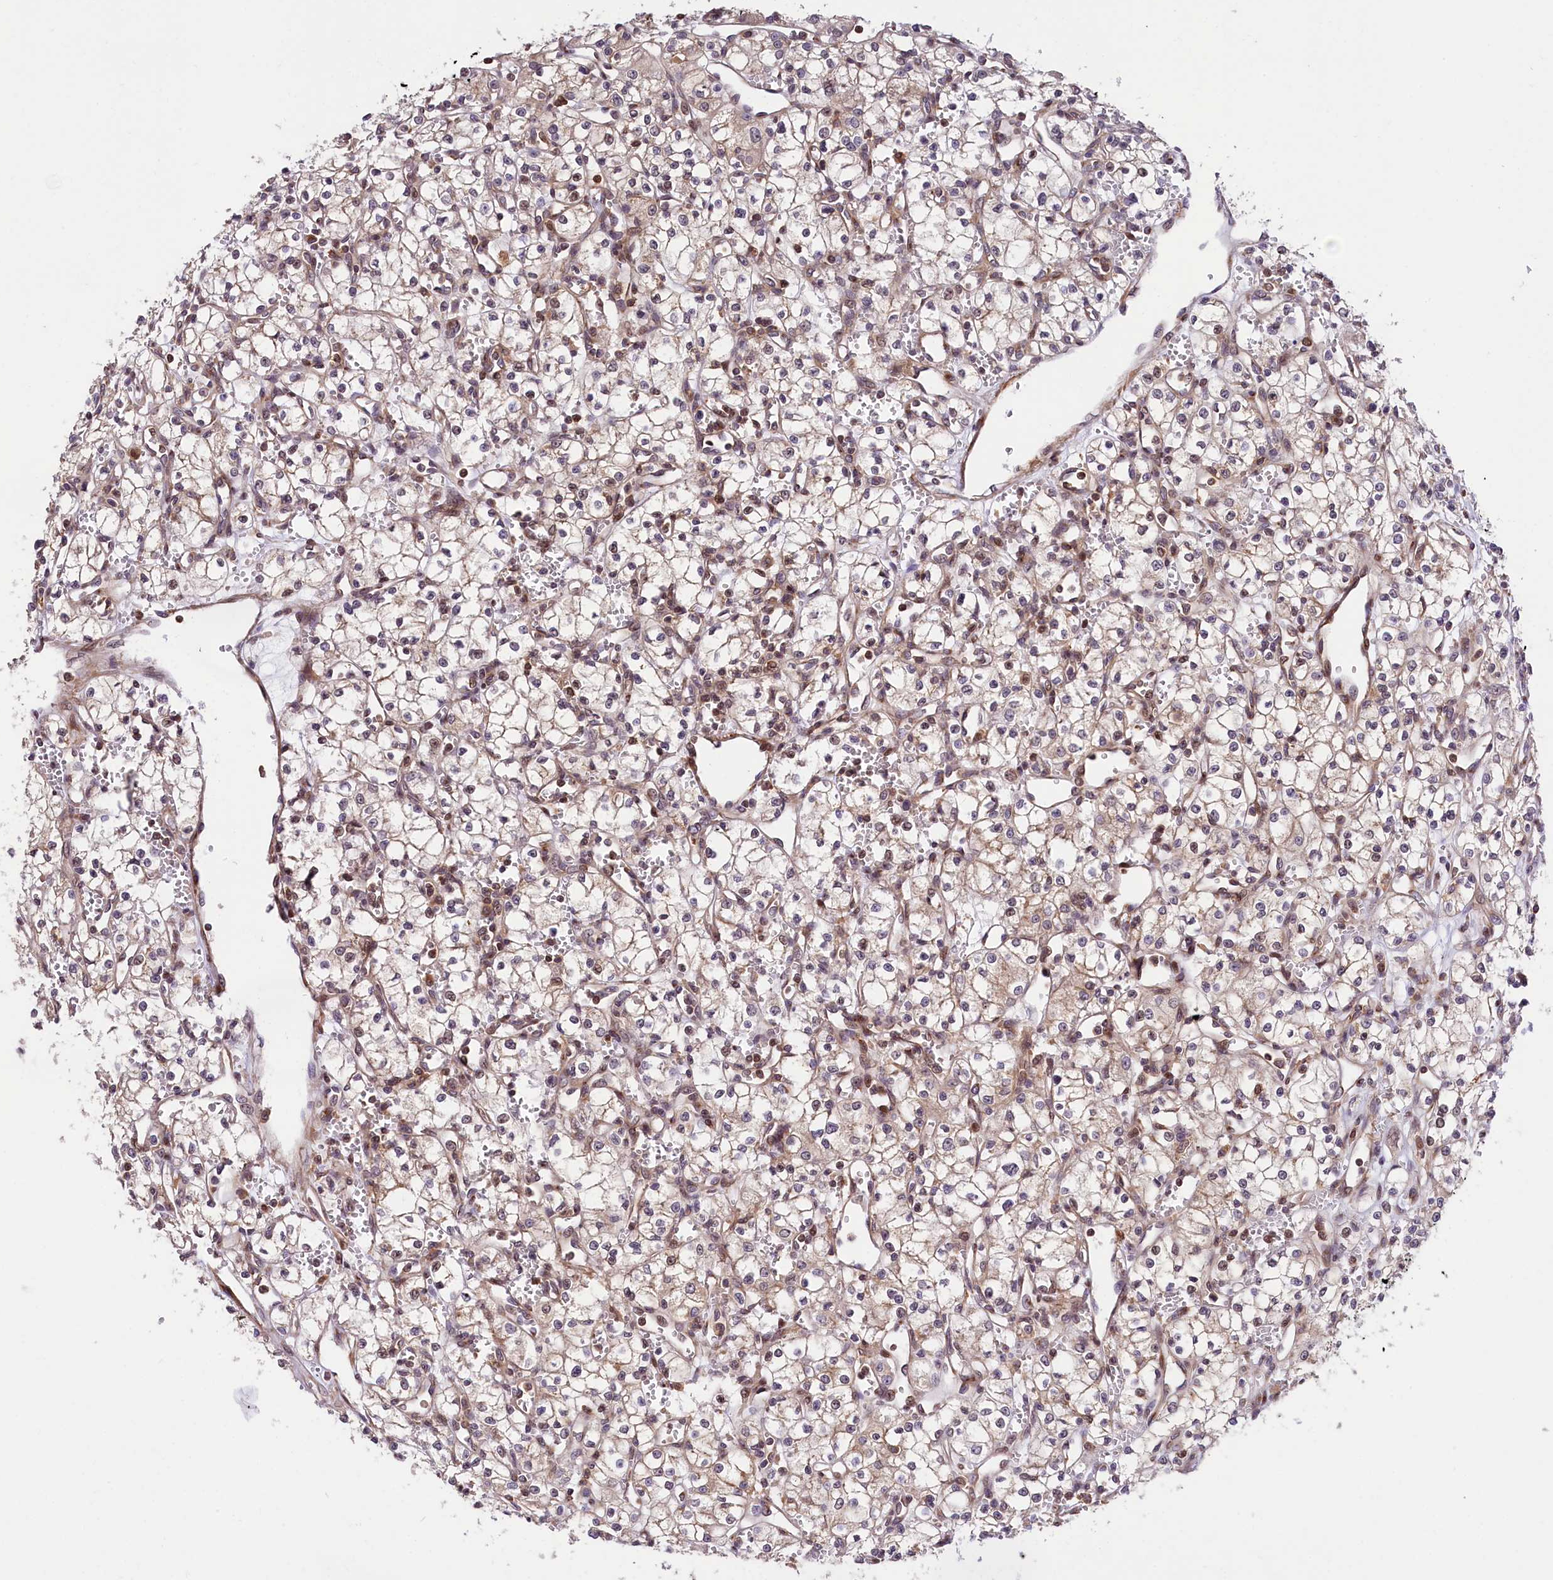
{"staining": {"intensity": "negative", "quantity": "none", "location": "none"}, "tissue": "renal cancer", "cell_type": "Tumor cells", "image_type": "cancer", "snomed": [{"axis": "morphology", "description": "Adenocarcinoma, NOS"}, {"axis": "topography", "description": "Kidney"}], "caption": "This is an IHC histopathology image of renal cancer (adenocarcinoma). There is no positivity in tumor cells.", "gene": "CHORDC1", "patient": {"sex": "male", "age": 59}}